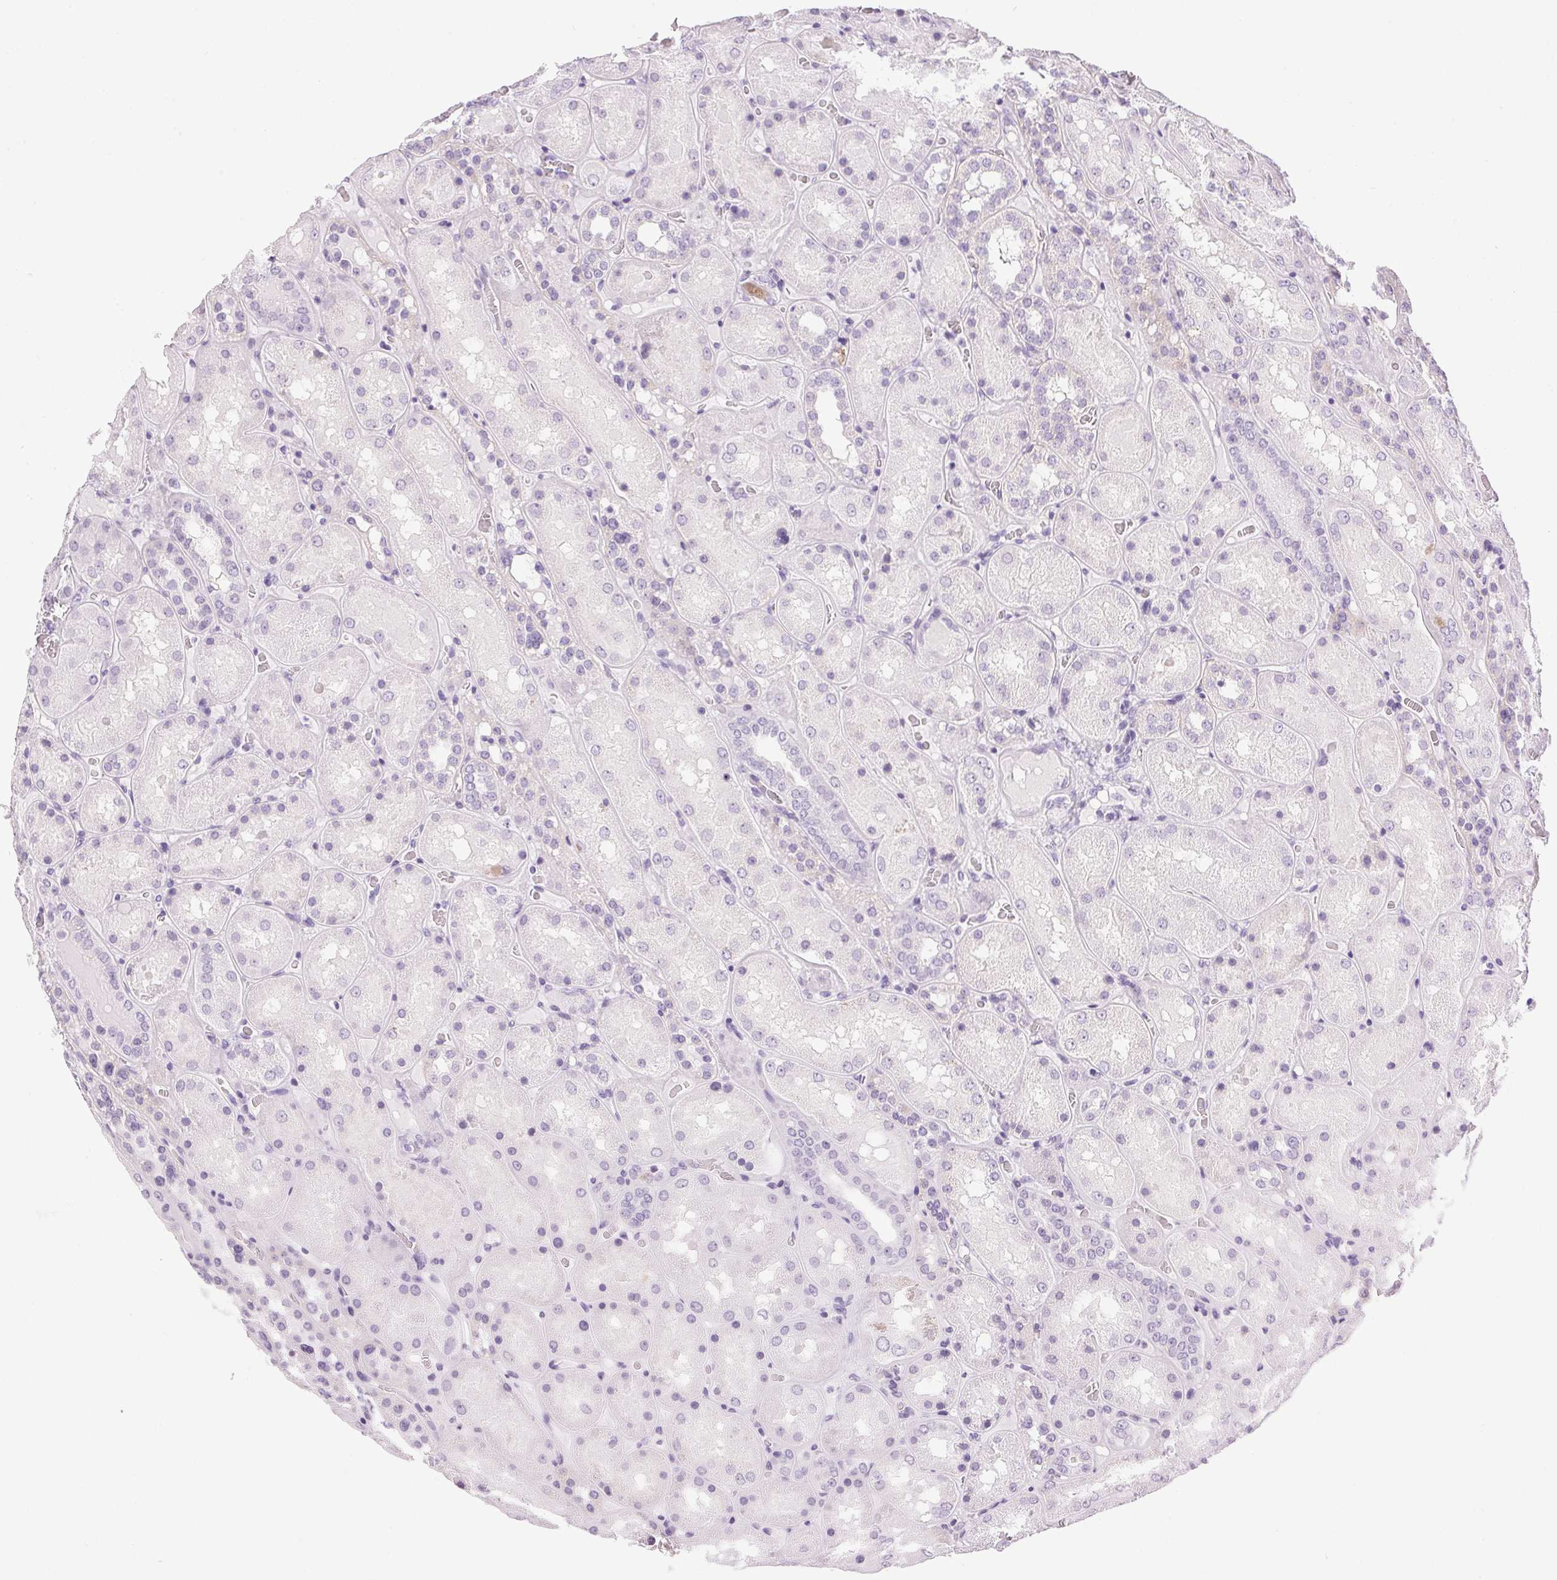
{"staining": {"intensity": "negative", "quantity": "none", "location": "none"}, "tissue": "kidney", "cell_type": "Cells in glomeruli", "image_type": "normal", "snomed": [{"axis": "morphology", "description": "Normal tissue, NOS"}, {"axis": "topography", "description": "Kidney"}], "caption": "Kidney was stained to show a protein in brown. There is no significant positivity in cells in glomeruli. Brightfield microscopy of immunohistochemistry (IHC) stained with DAB (3,3'-diaminobenzidine) (brown) and hematoxylin (blue), captured at high magnification.", "gene": "SP7", "patient": {"sex": "male", "age": 73}}